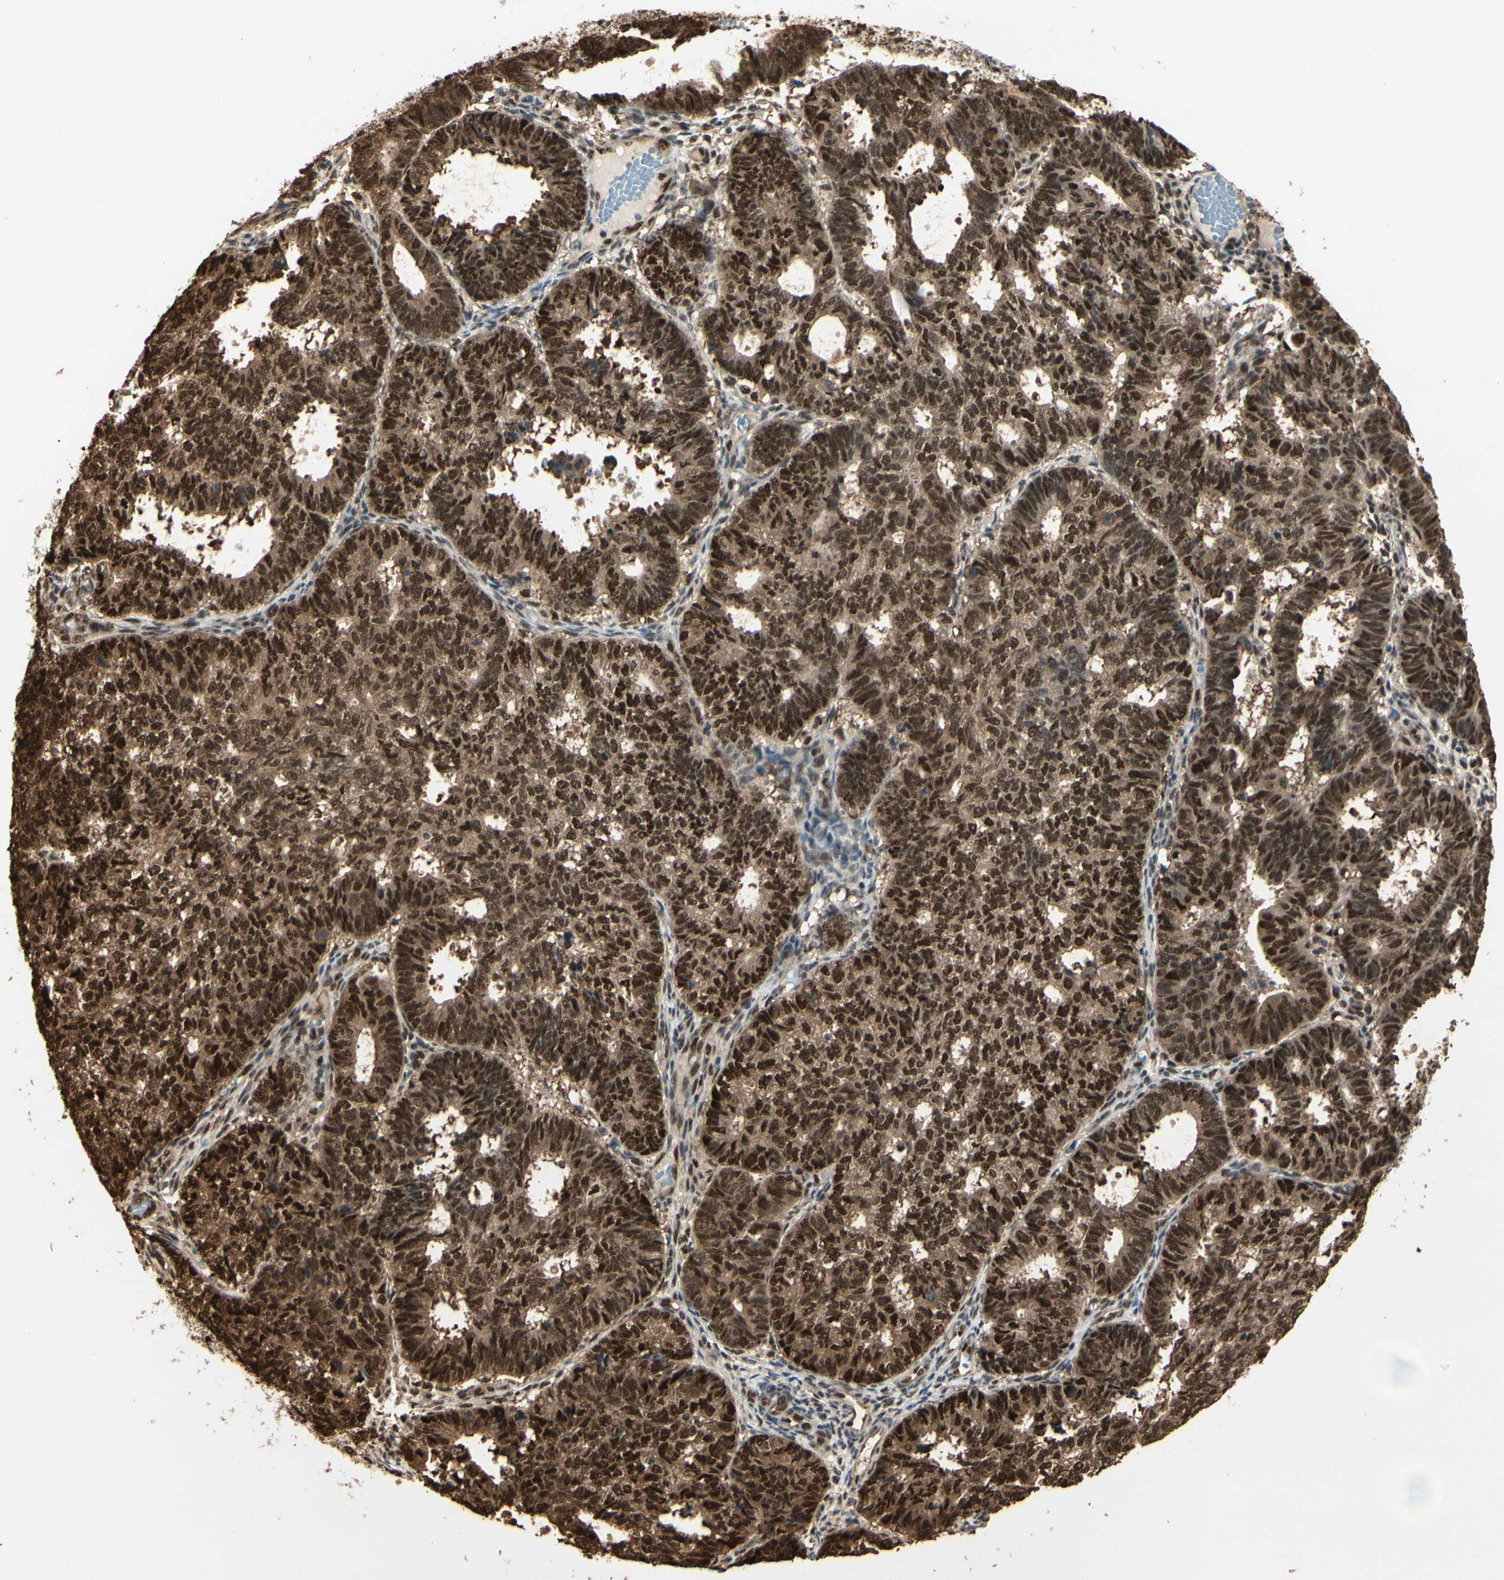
{"staining": {"intensity": "strong", "quantity": ">75%", "location": "cytoplasmic/membranous,nuclear"}, "tissue": "endometrial cancer", "cell_type": "Tumor cells", "image_type": "cancer", "snomed": [{"axis": "morphology", "description": "Adenocarcinoma, NOS"}, {"axis": "topography", "description": "Uterus"}], "caption": "Human endometrial cancer (adenocarcinoma) stained with a brown dye demonstrates strong cytoplasmic/membranous and nuclear positive positivity in approximately >75% of tumor cells.", "gene": "HSF1", "patient": {"sex": "female", "age": 60}}